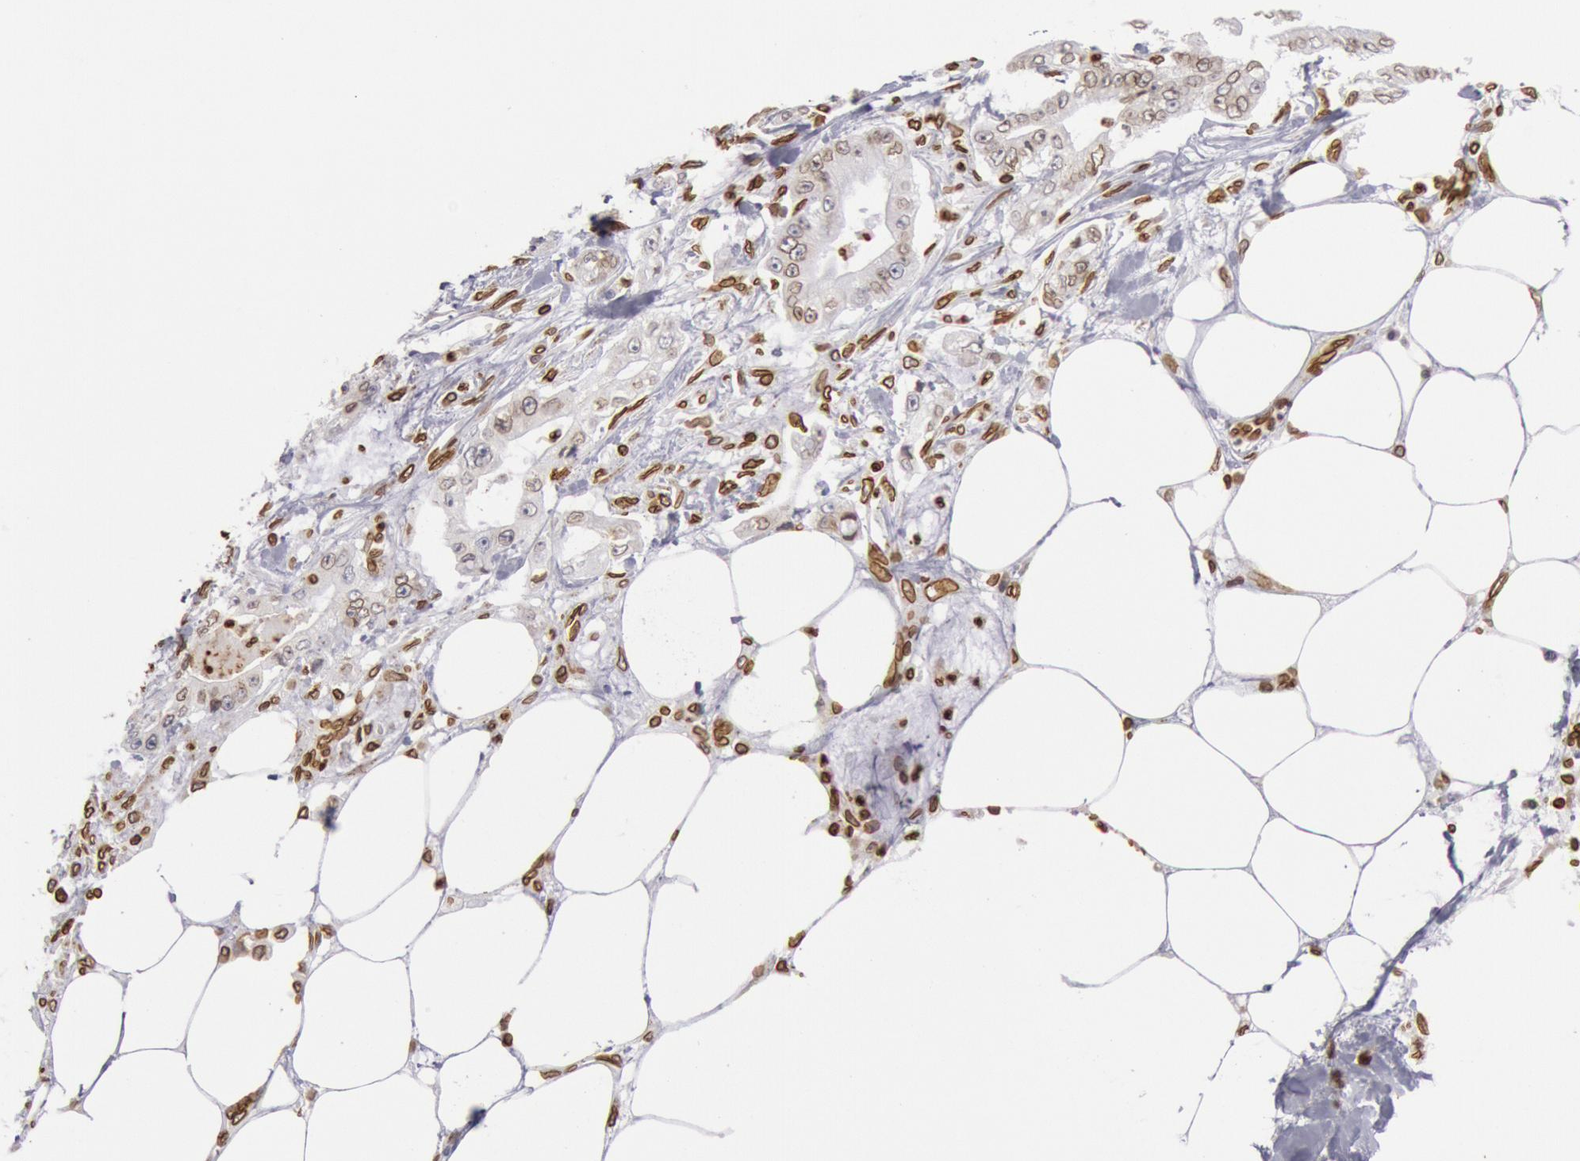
{"staining": {"intensity": "strong", "quantity": ">75%", "location": "nuclear"}, "tissue": "pancreatic cancer", "cell_type": "Tumor cells", "image_type": "cancer", "snomed": [{"axis": "morphology", "description": "Adenocarcinoma, NOS"}, {"axis": "topography", "description": "Pancreas"}, {"axis": "topography", "description": "Stomach, upper"}], "caption": "A high-resolution image shows immunohistochemistry staining of adenocarcinoma (pancreatic), which displays strong nuclear staining in approximately >75% of tumor cells.", "gene": "SUN2", "patient": {"sex": "male", "age": 77}}